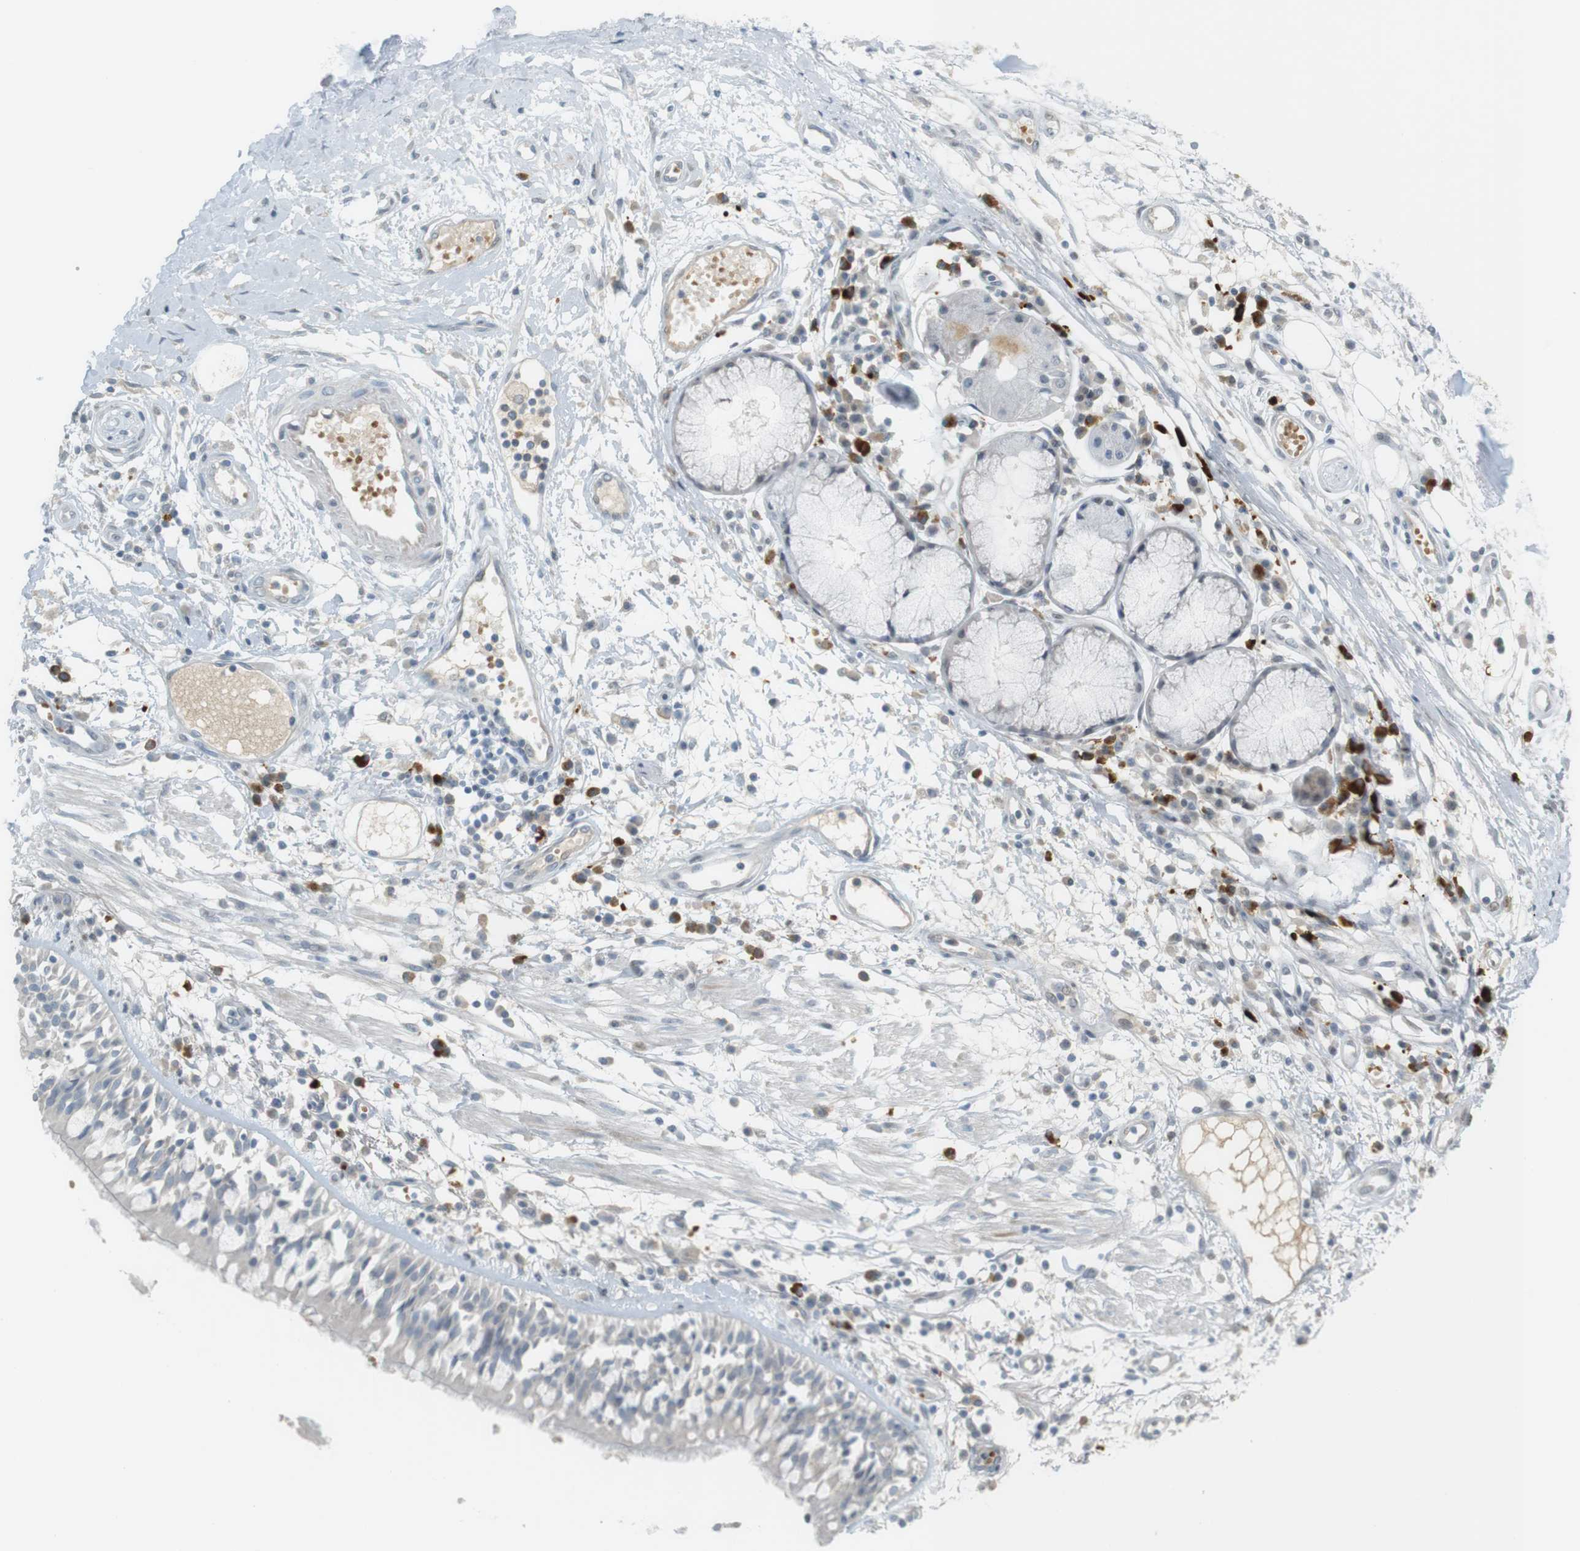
{"staining": {"intensity": "weak", "quantity": ">75%", "location": "cytoplasmic/membranous"}, "tissue": "adipose tissue", "cell_type": "Adipocytes", "image_type": "normal", "snomed": [{"axis": "morphology", "description": "Normal tissue, NOS"}, {"axis": "morphology", "description": "Adenocarcinoma, NOS"}, {"axis": "topography", "description": "Cartilage tissue"}, {"axis": "topography", "description": "Bronchus"}, {"axis": "topography", "description": "Lung"}], "caption": "A low amount of weak cytoplasmic/membranous positivity is appreciated in approximately >75% of adipocytes in benign adipose tissue.", "gene": "DMC1", "patient": {"sex": "female", "age": 67}}